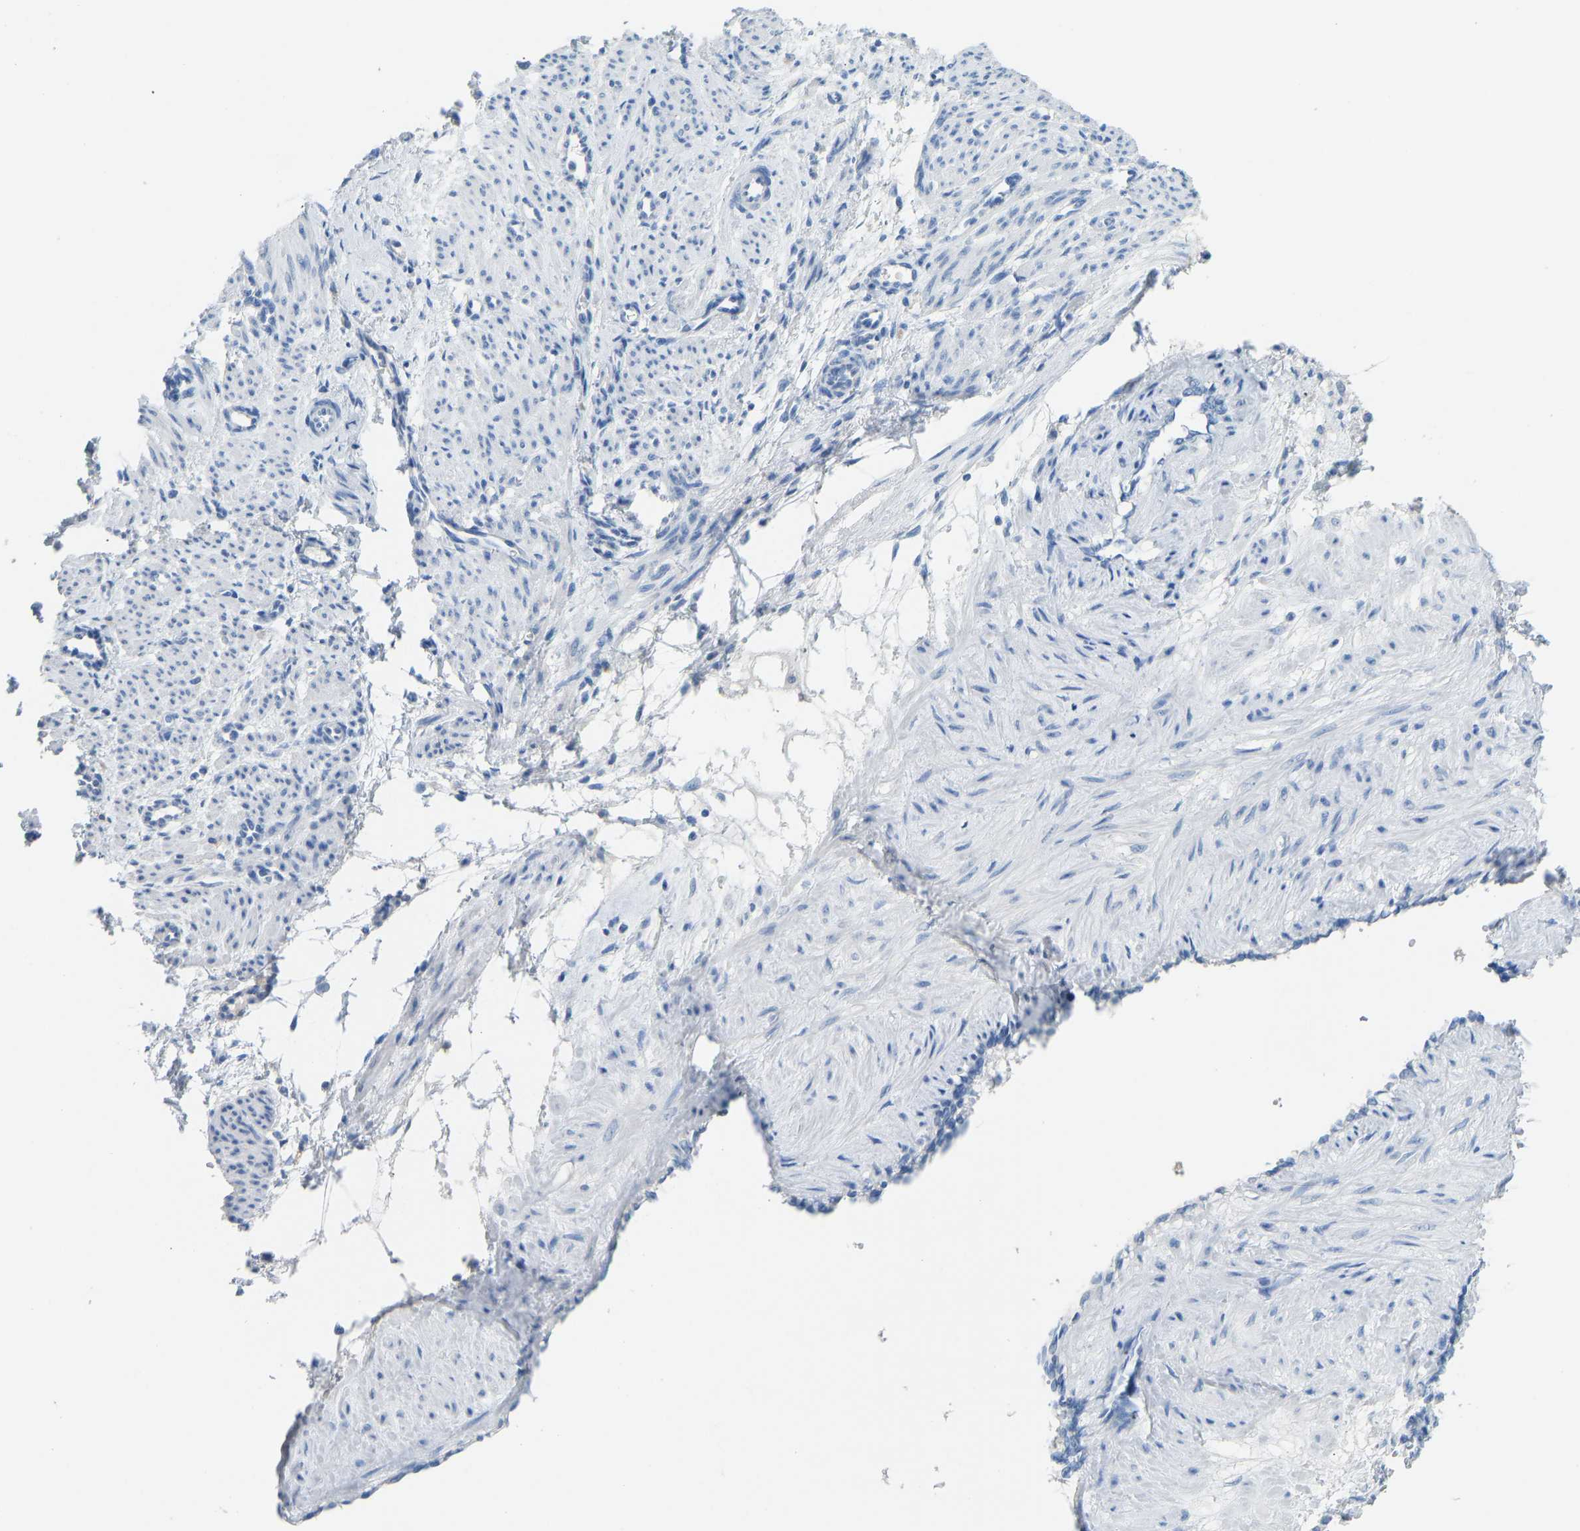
{"staining": {"intensity": "negative", "quantity": "none", "location": "none"}, "tissue": "smooth muscle", "cell_type": "Smooth muscle cells", "image_type": "normal", "snomed": [{"axis": "morphology", "description": "Normal tissue, NOS"}, {"axis": "topography", "description": "Endometrium"}], "caption": "A photomicrograph of smooth muscle stained for a protein reveals no brown staining in smooth muscle cells. (DAB IHC visualized using brightfield microscopy, high magnification).", "gene": "ATP1A1", "patient": {"sex": "female", "age": 33}}